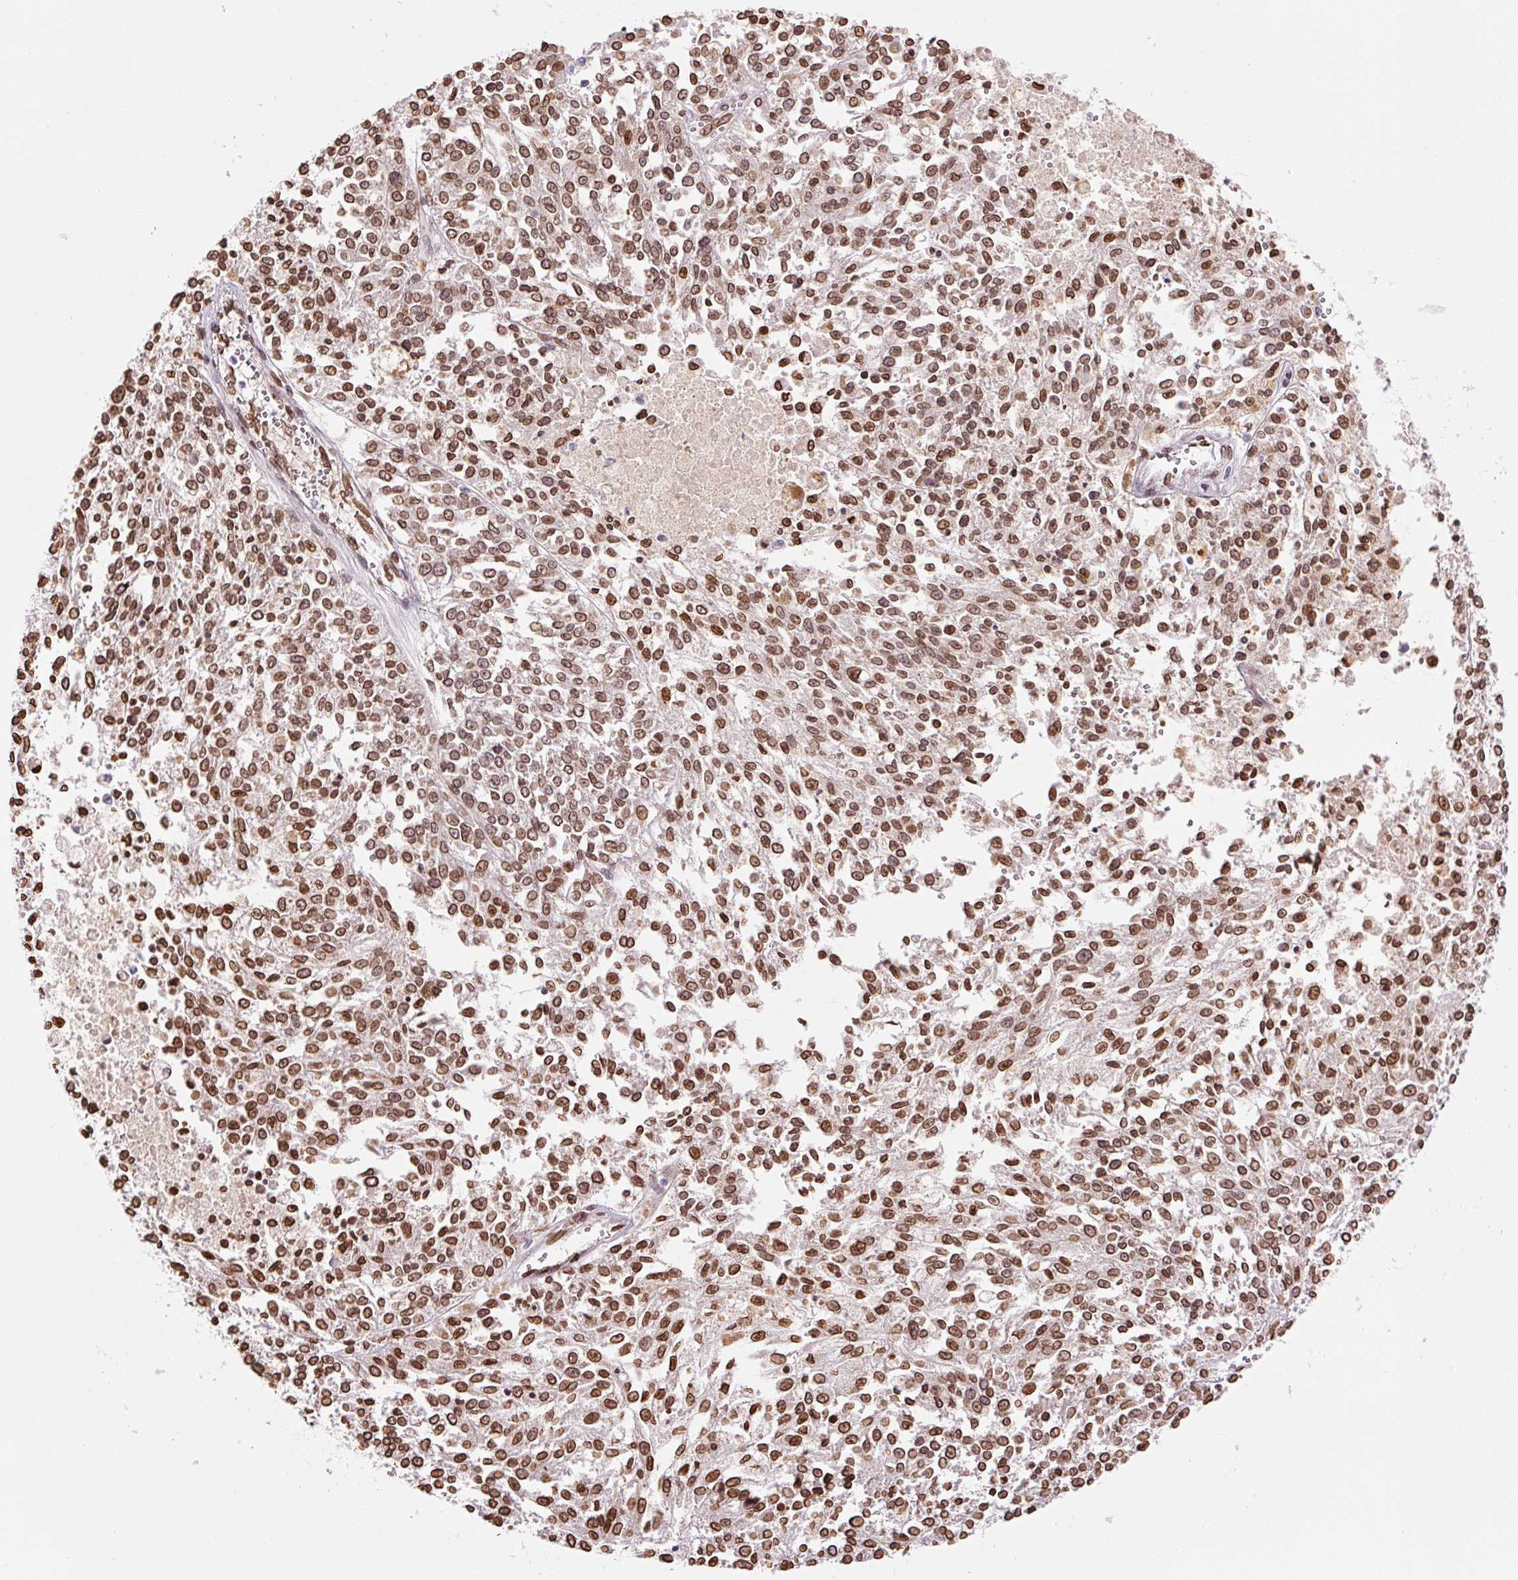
{"staining": {"intensity": "strong", "quantity": ">75%", "location": "cytoplasmic/membranous,nuclear"}, "tissue": "melanoma", "cell_type": "Tumor cells", "image_type": "cancer", "snomed": [{"axis": "morphology", "description": "Malignant melanoma, NOS"}, {"axis": "topography", "description": "Skin"}], "caption": "Malignant melanoma was stained to show a protein in brown. There is high levels of strong cytoplasmic/membranous and nuclear expression in approximately >75% of tumor cells.", "gene": "ZNF224", "patient": {"sex": "female", "age": 64}}